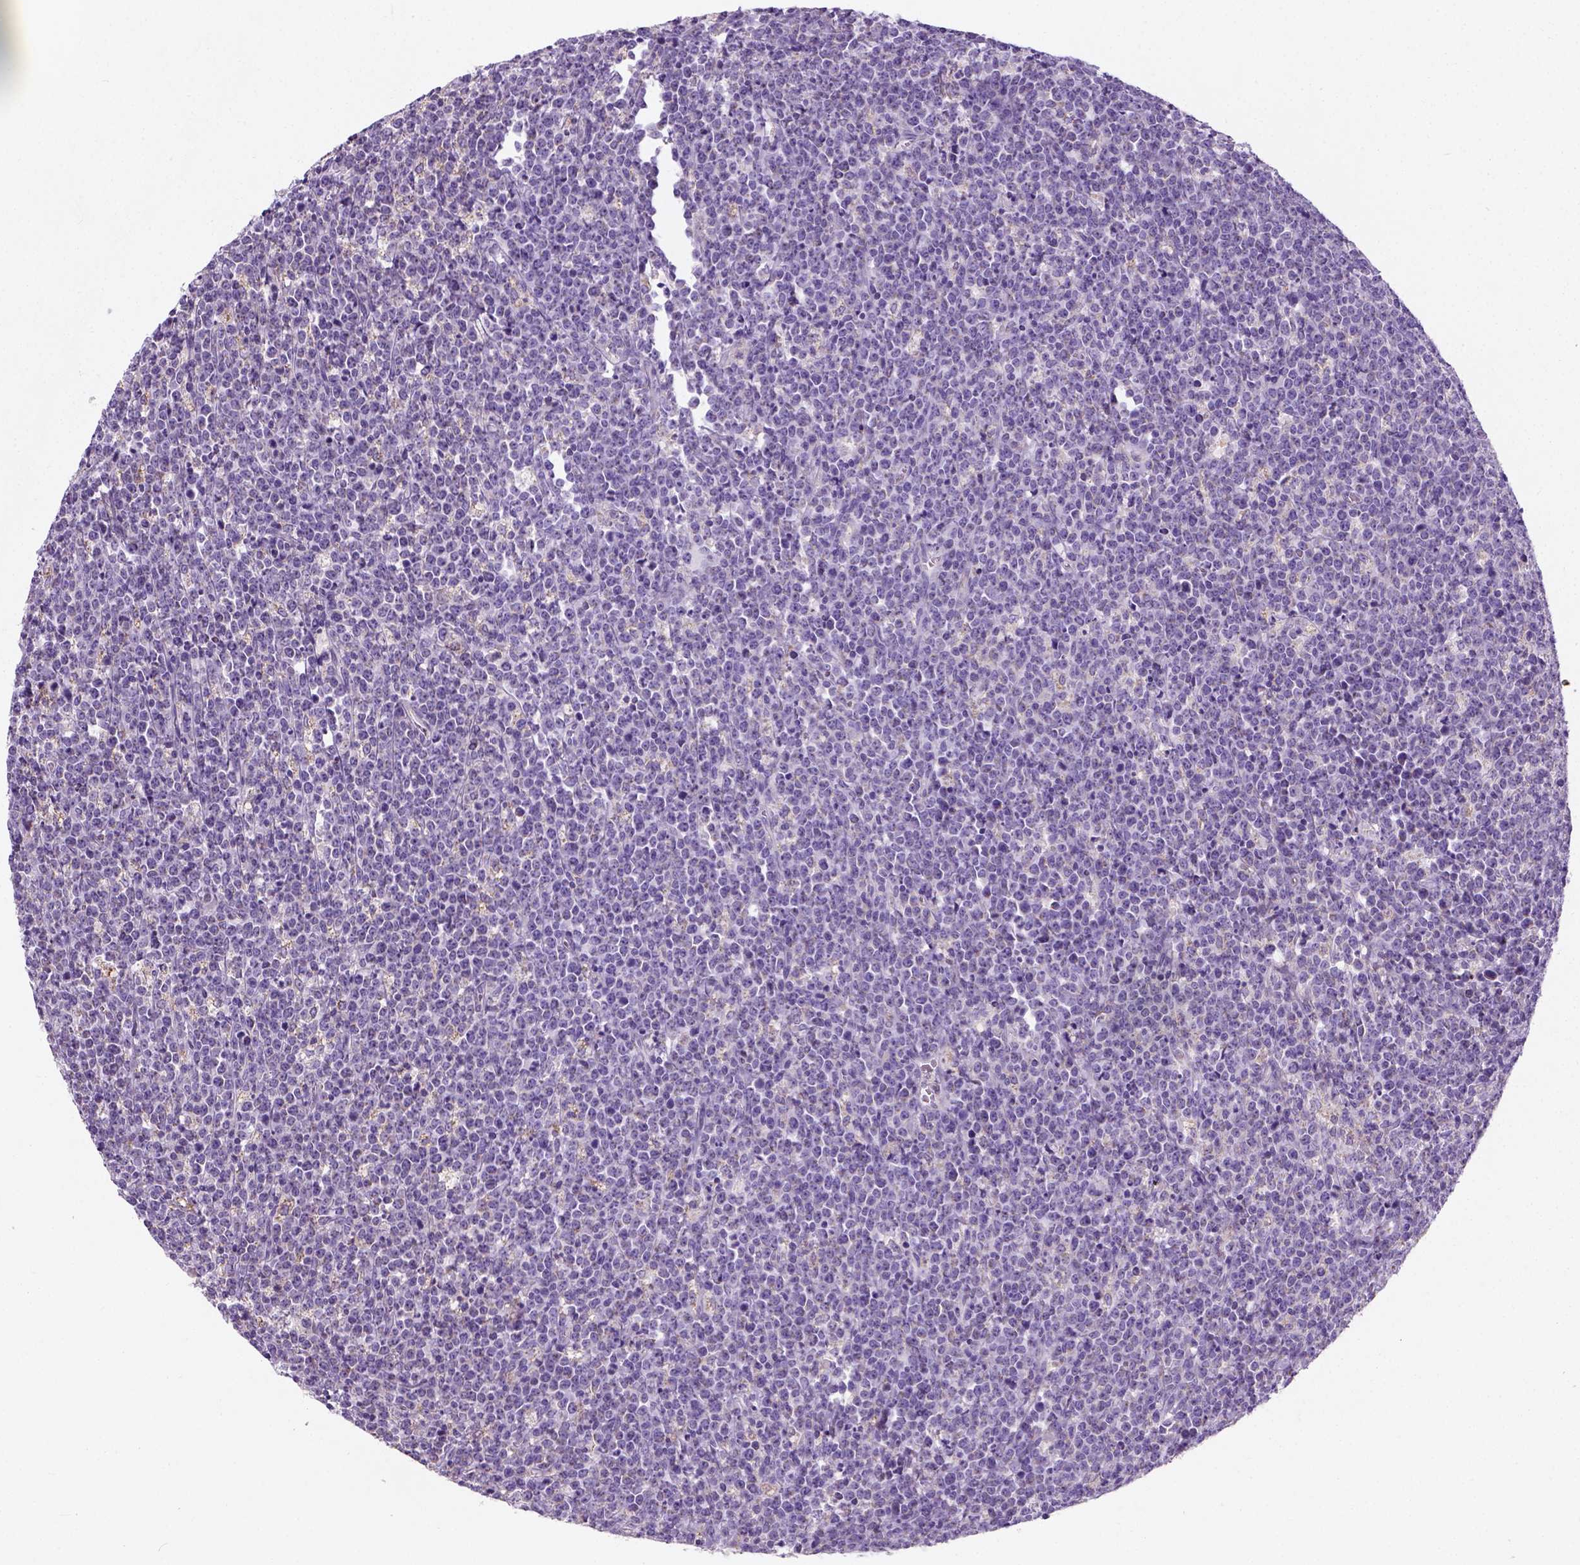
{"staining": {"intensity": "negative", "quantity": "none", "location": "none"}, "tissue": "lymphoma", "cell_type": "Tumor cells", "image_type": "cancer", "snomed": [{"axis": "morphology", "description": "Malignant lymphoma, non-Hodgkin's type, High grade"}, {"axis": "topography", "description": "Small intestine"}], "caption": "This is an immunohistochemistry micrograph of human high-grade malignant lymphoma, non-Hodgkin's type. There is no staining in tumor cells.", "gene": "CHODL", "patient": {"sex": "female", "age": 56}}